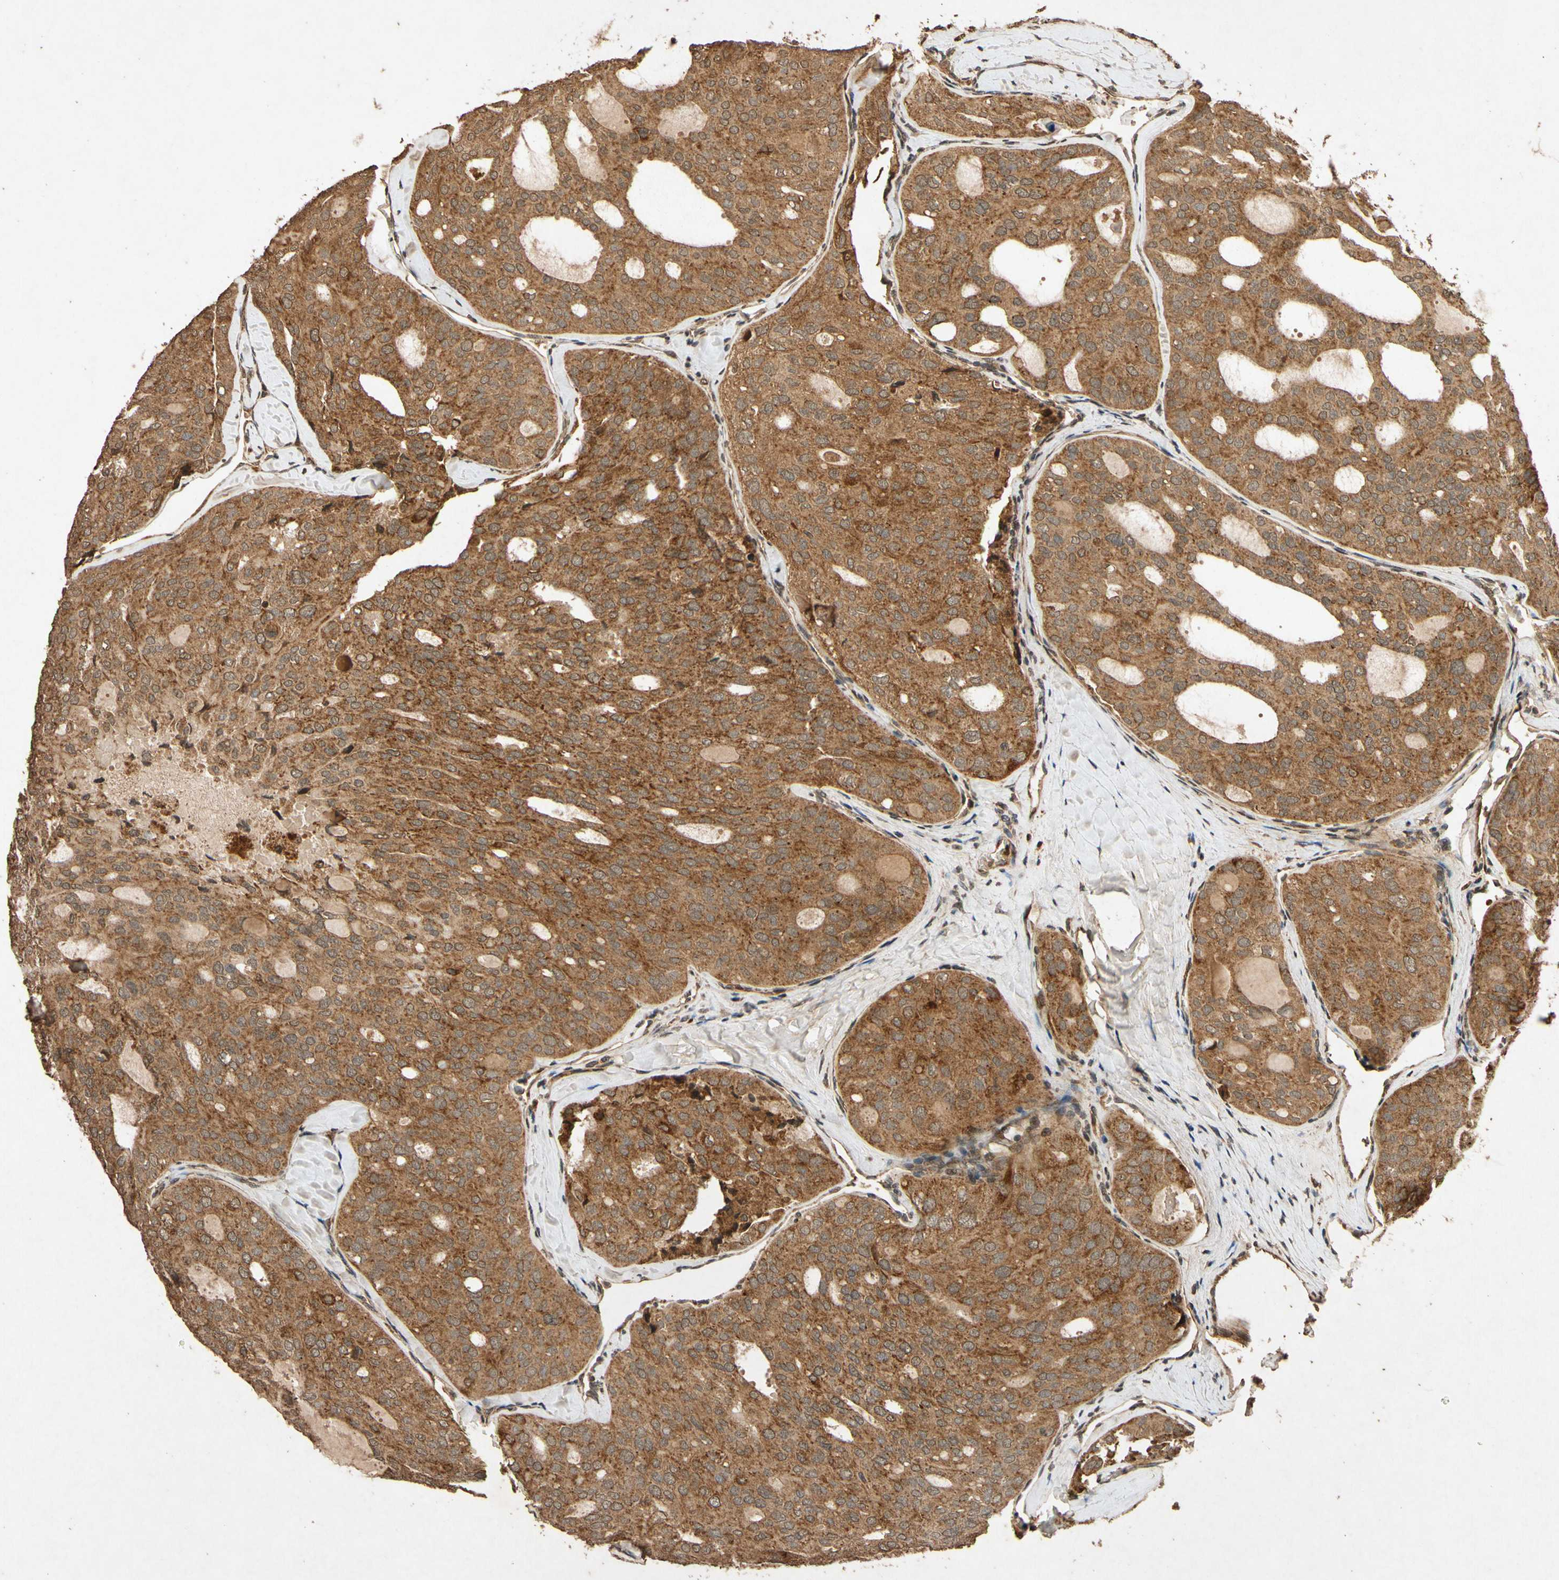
{"staining": {"intensity": "strong", "quantity": ">75%", "location": "cytoplasmic/membranous"}, "tissue": "thyroid cancer", "cell_type": "Tumor cells", "image_type": "cancer", "snomed": [{"axis": "morphology", "description": "Follicular adenoma carcinoma, NOS"}, {"axis": "topography", "description": "Thyroid gland"}], "caption": "The histopathology image exhibits staining of thyroid follicular adenoma carcinoma, revealing strong cytoplasmic/membranous protein expression (brown color) within tumor cells. (brown staining indicates protein expression, while blue staining denotes nuclei).", "gene": "TXN2", "patient": {"sex": "male", "age": 75}}